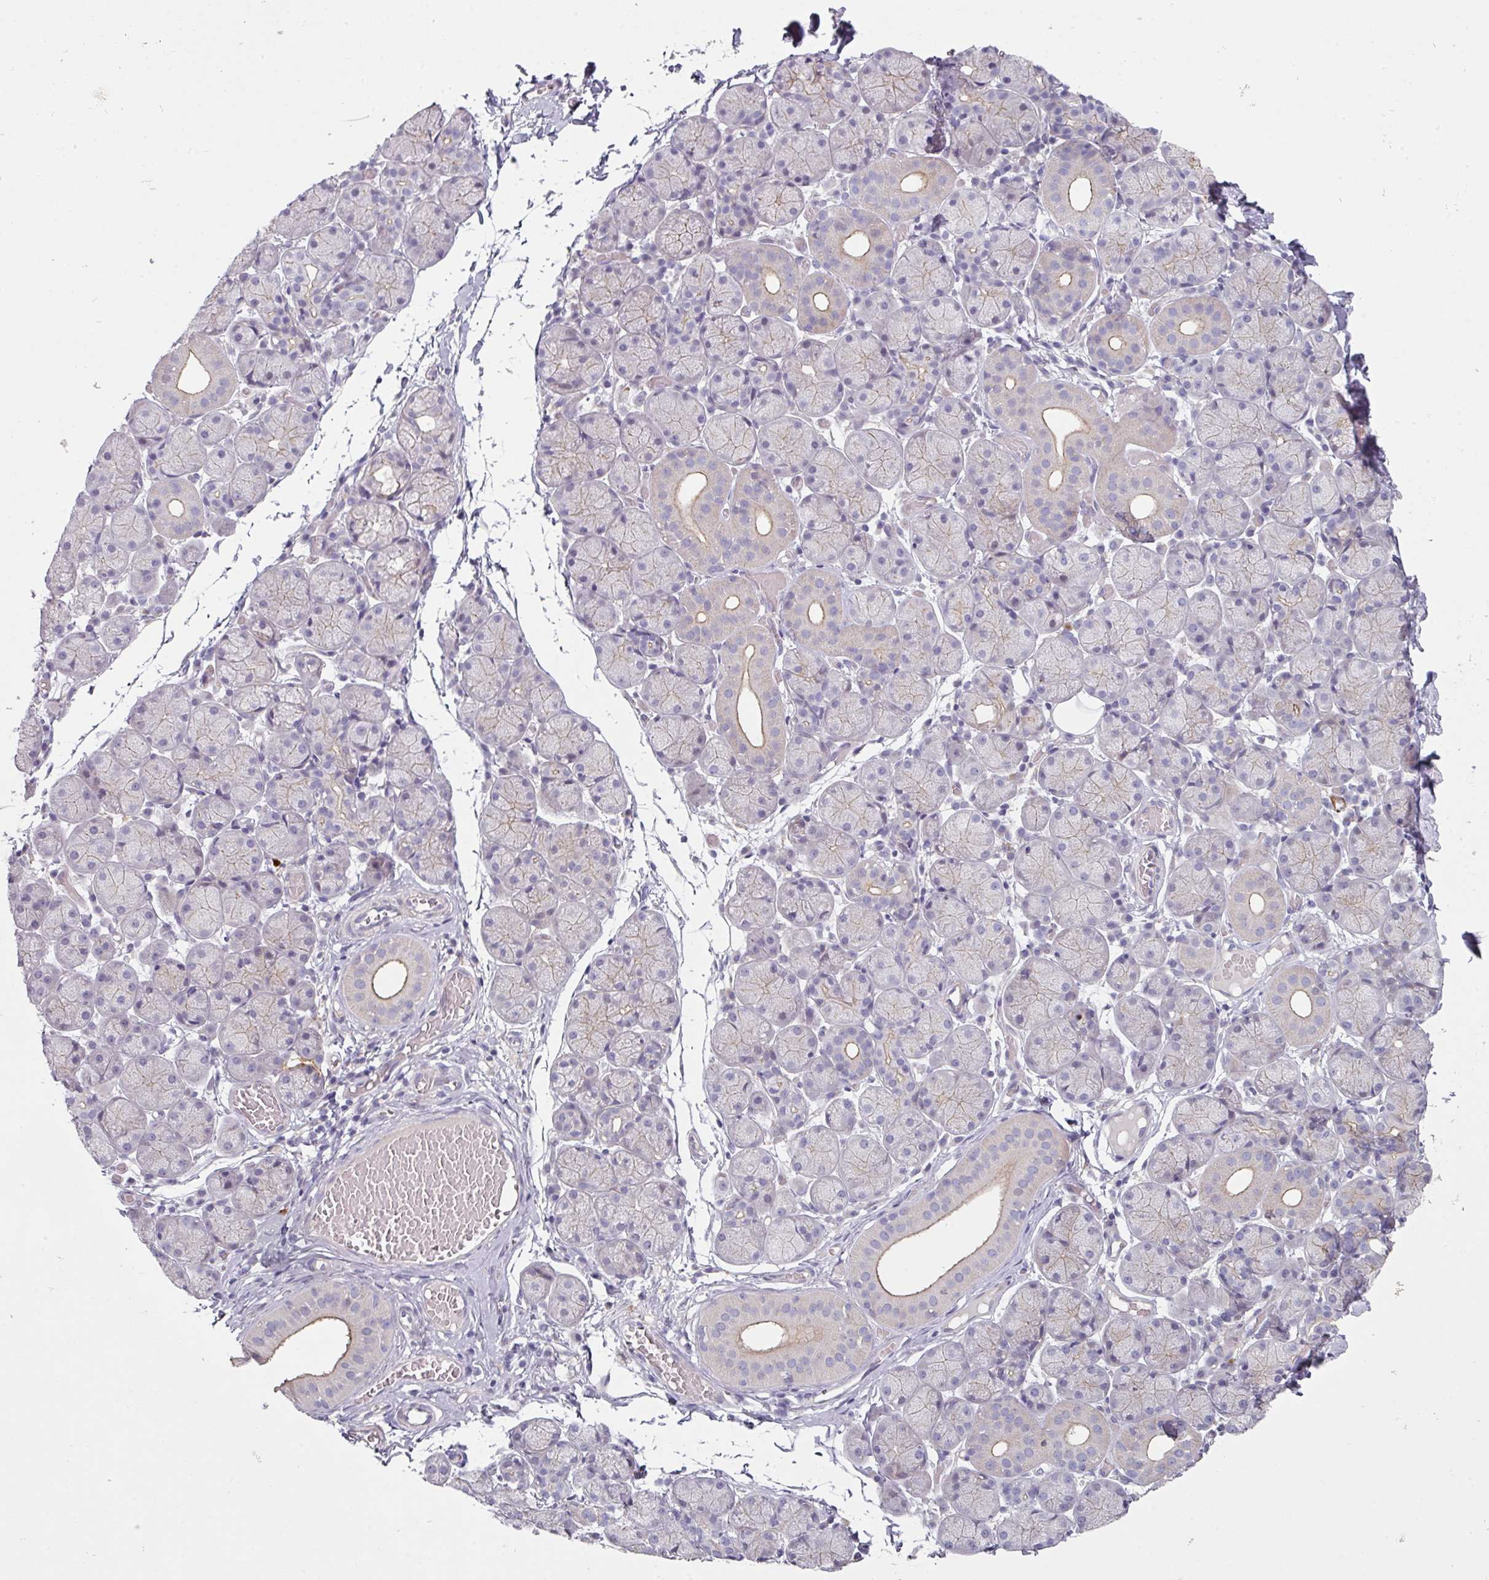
{"staining": {"intensity": "weak", "quantity": "<25%", "location": "cytoplasmic/membranous"}, "tissue": "salivary gland", "cell_type": "Glandular cells", "image_type": "normal", "snomed": [{"axis": "morphology", "description": "Normal tissue, NOS"}, {"axis": "topography", "description": "Salivary gland"}], "caption": "The histopathology image exhibits no significant positivity in glandular cells of salivary gland. The staining is performed using DAB (3,3'-diaminobenzidine) brown chromogen with nuclei counter-stained in using hematoxylin.", "gene": "WSB2", "patient": {"sex": "female", "age": 24}}